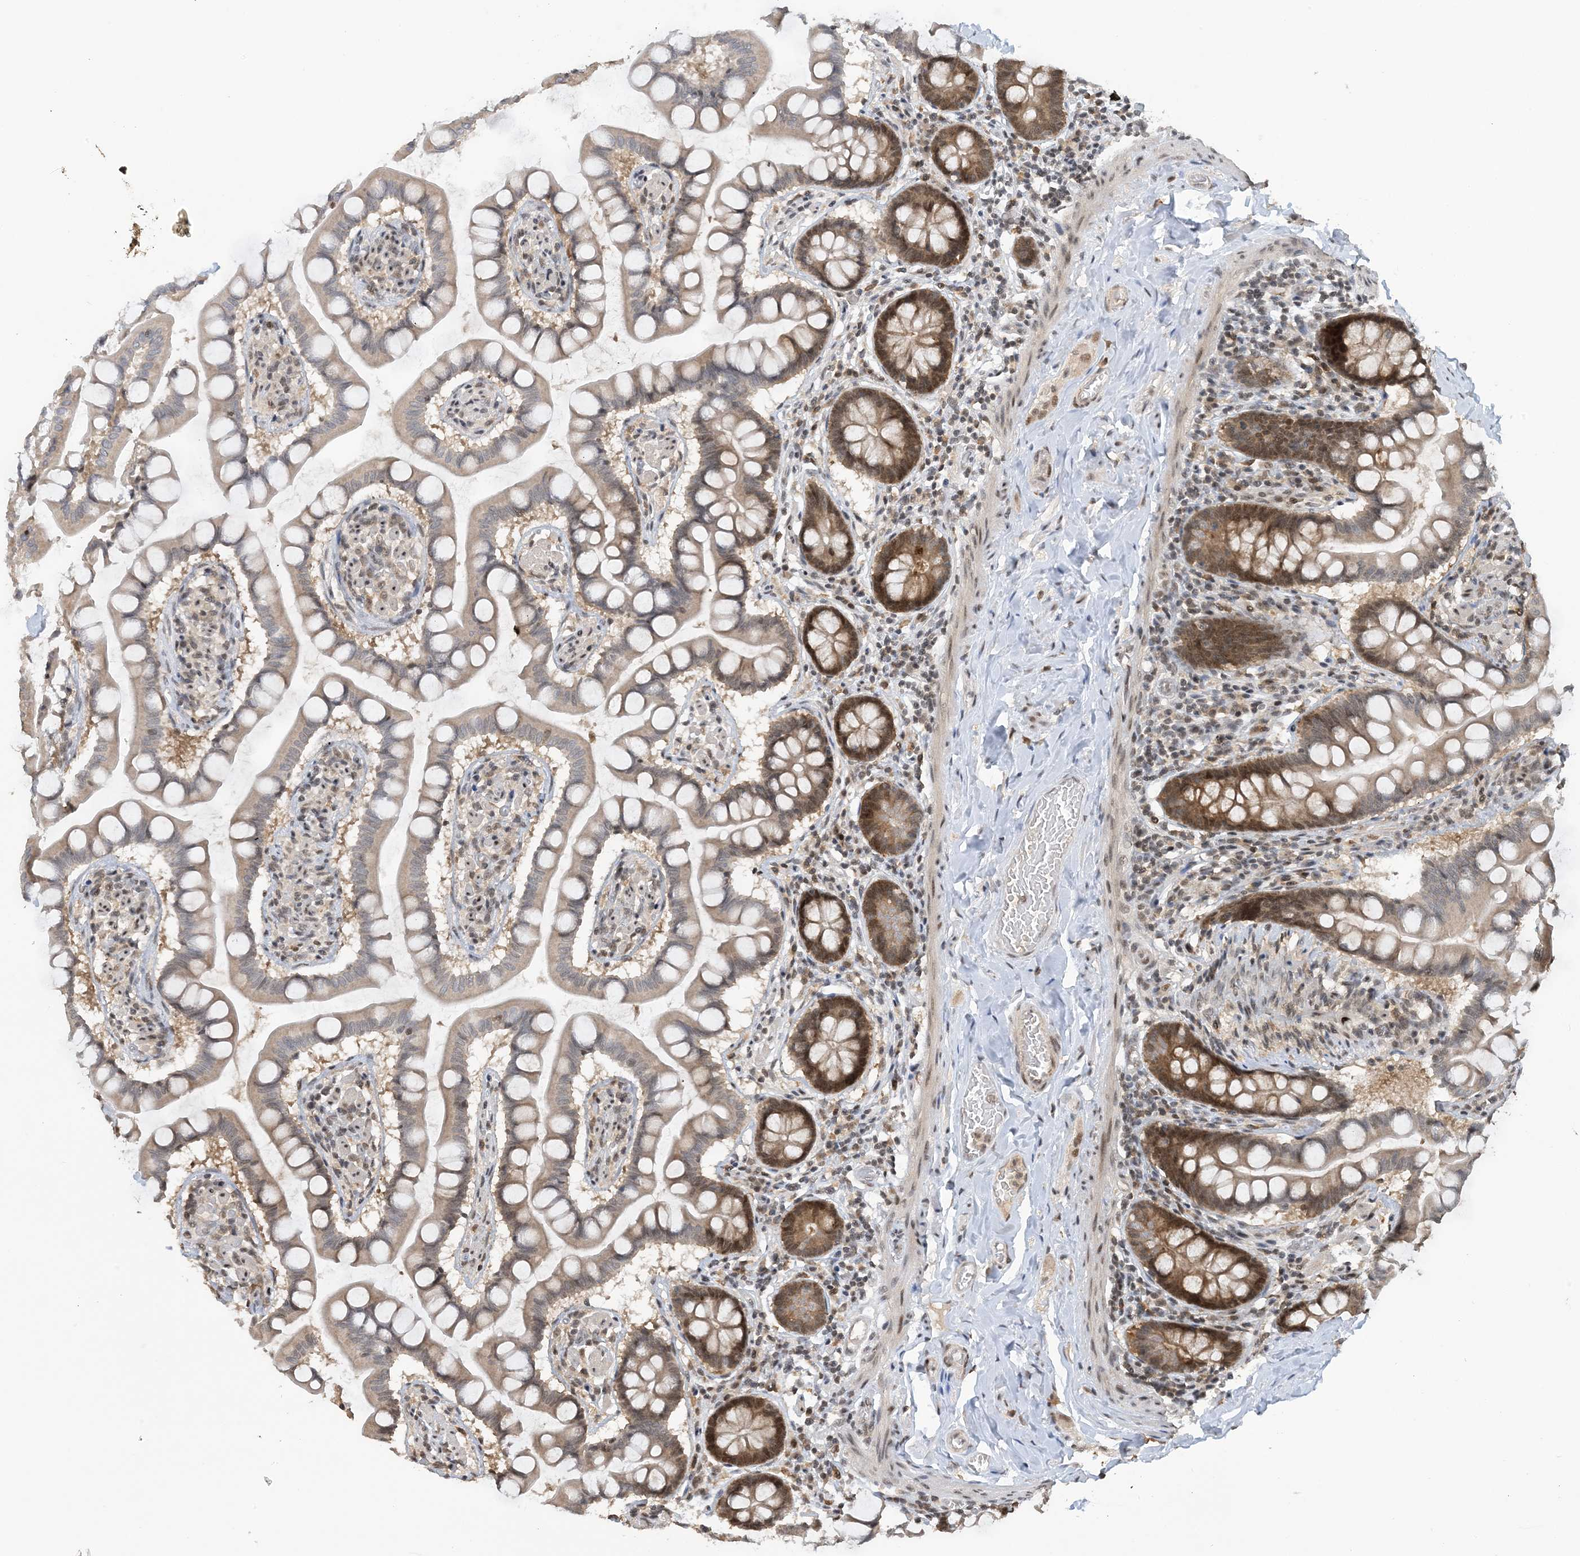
{"staining": {"intensity": "moderate", "quantity": "25%-75%", "location": "cytoplasmic/membranous"}, "tissue": "small intestine", "cell_type": "Glandular cells", "image_type": "normal", "snomed": [{"axis": "morphology", "description": "Normal tissue, NOS"}, {"axis": "topography", "description": "Small intestine"}], "caption": "An image of human small intestine stained for a protein shows moderate cytoplasmic/membranous brown staining in glandular cells.", "gene": "ACYP2", "patient": {"sex": "male", "age": 41}}